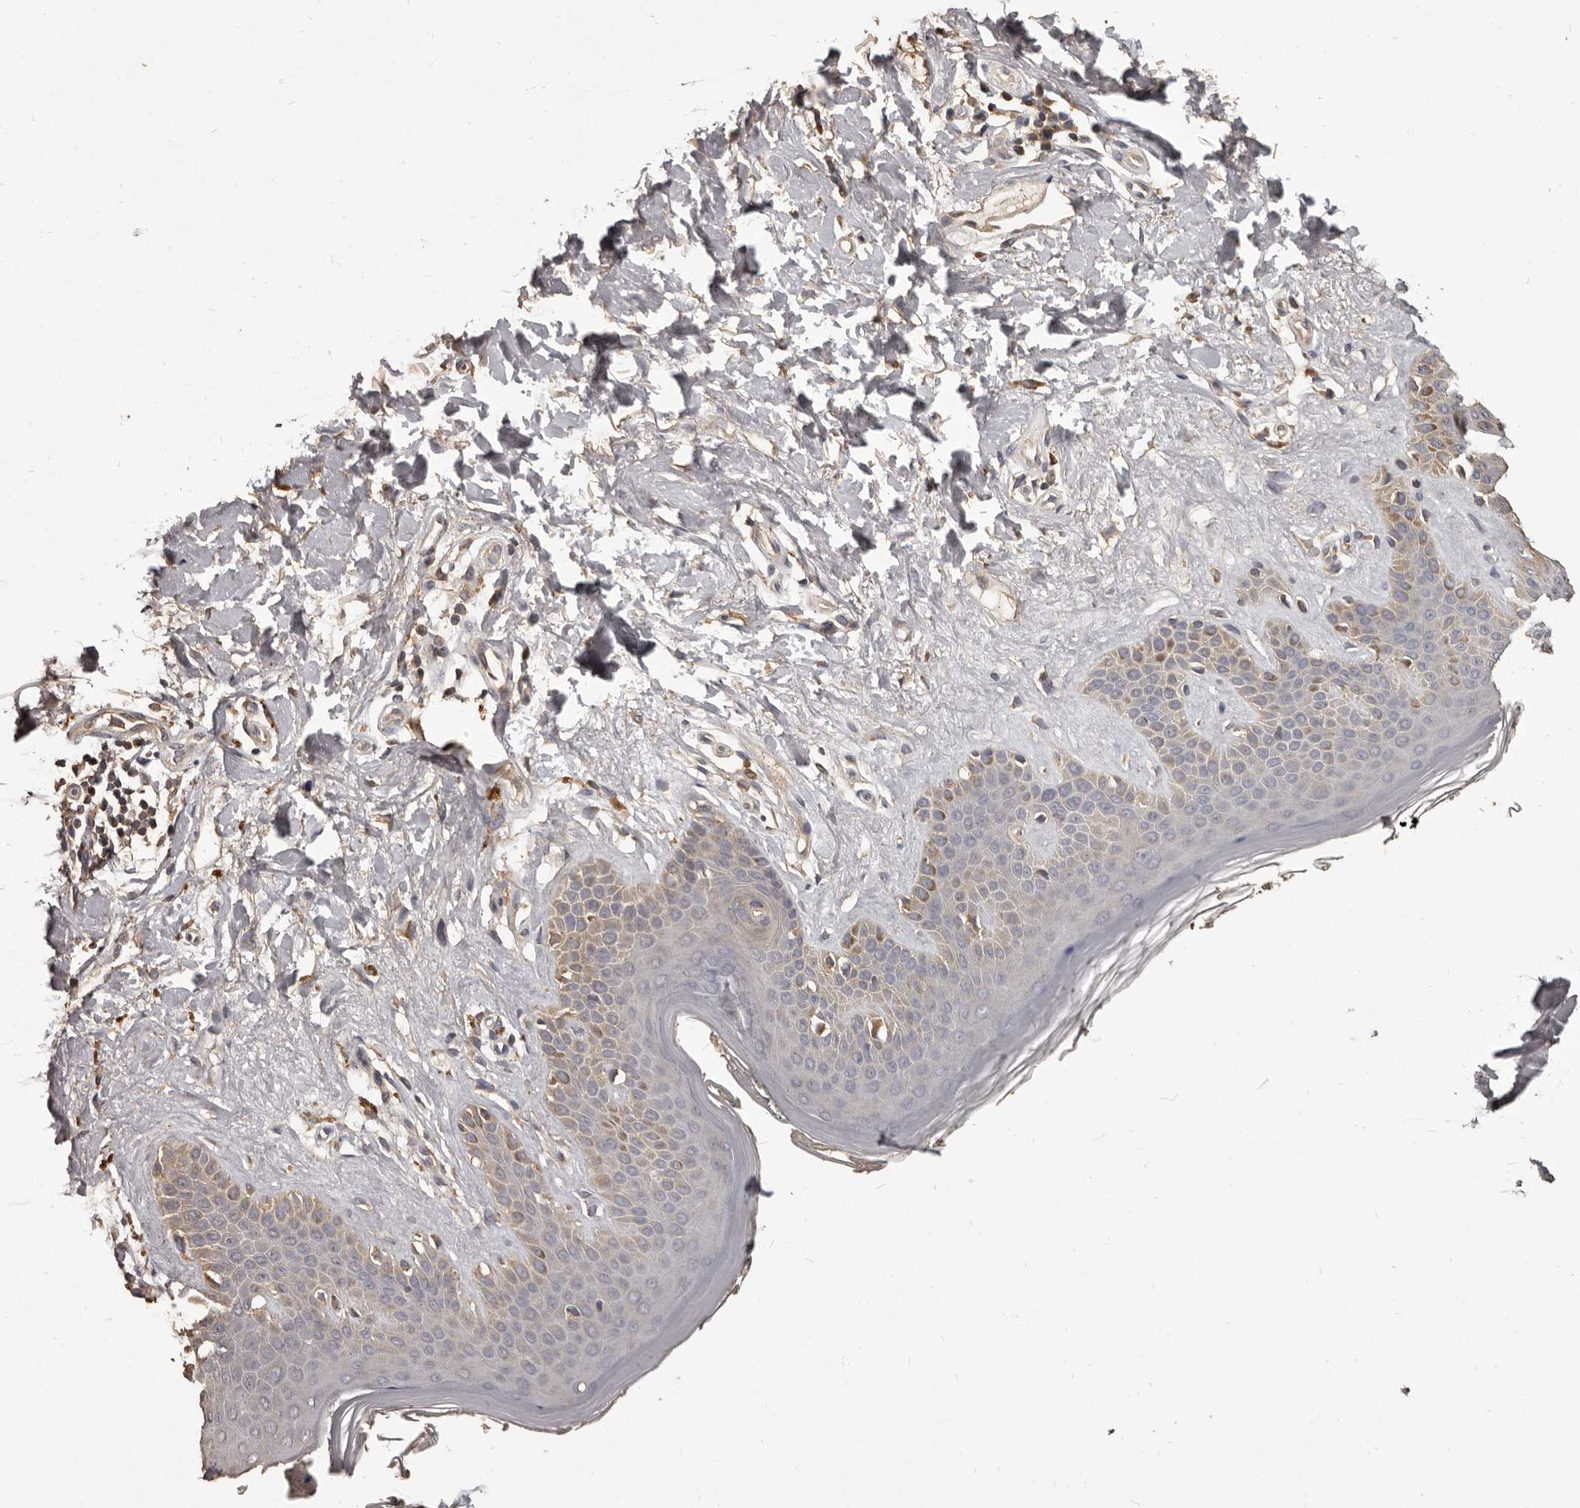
{"staining": {"intensity": "moderate", "quantity": ">75%", "location": "cytoplasmic/membranous"}, "tissue": "skin", "cell_type": "Fibroblasts", "image_type": "normal", "snomed": [{"axis": "morphology", "description": "Normal tissue, NOS"}, {"axis": "topography", "description": "Skin"}], "caption": "Moderate cytoplasmic/membranous protein staining is appreciated in approximately >75% of fibroblasts in skin. The protein of interest is stained brown, and the nuclei are stained in blue (DAB (3,3'-diaminobenzidine) IHC with brightfield microscopy, high magnification).", "gene": "MGAT5", "patient": {"sex": "female", "age": 64}}